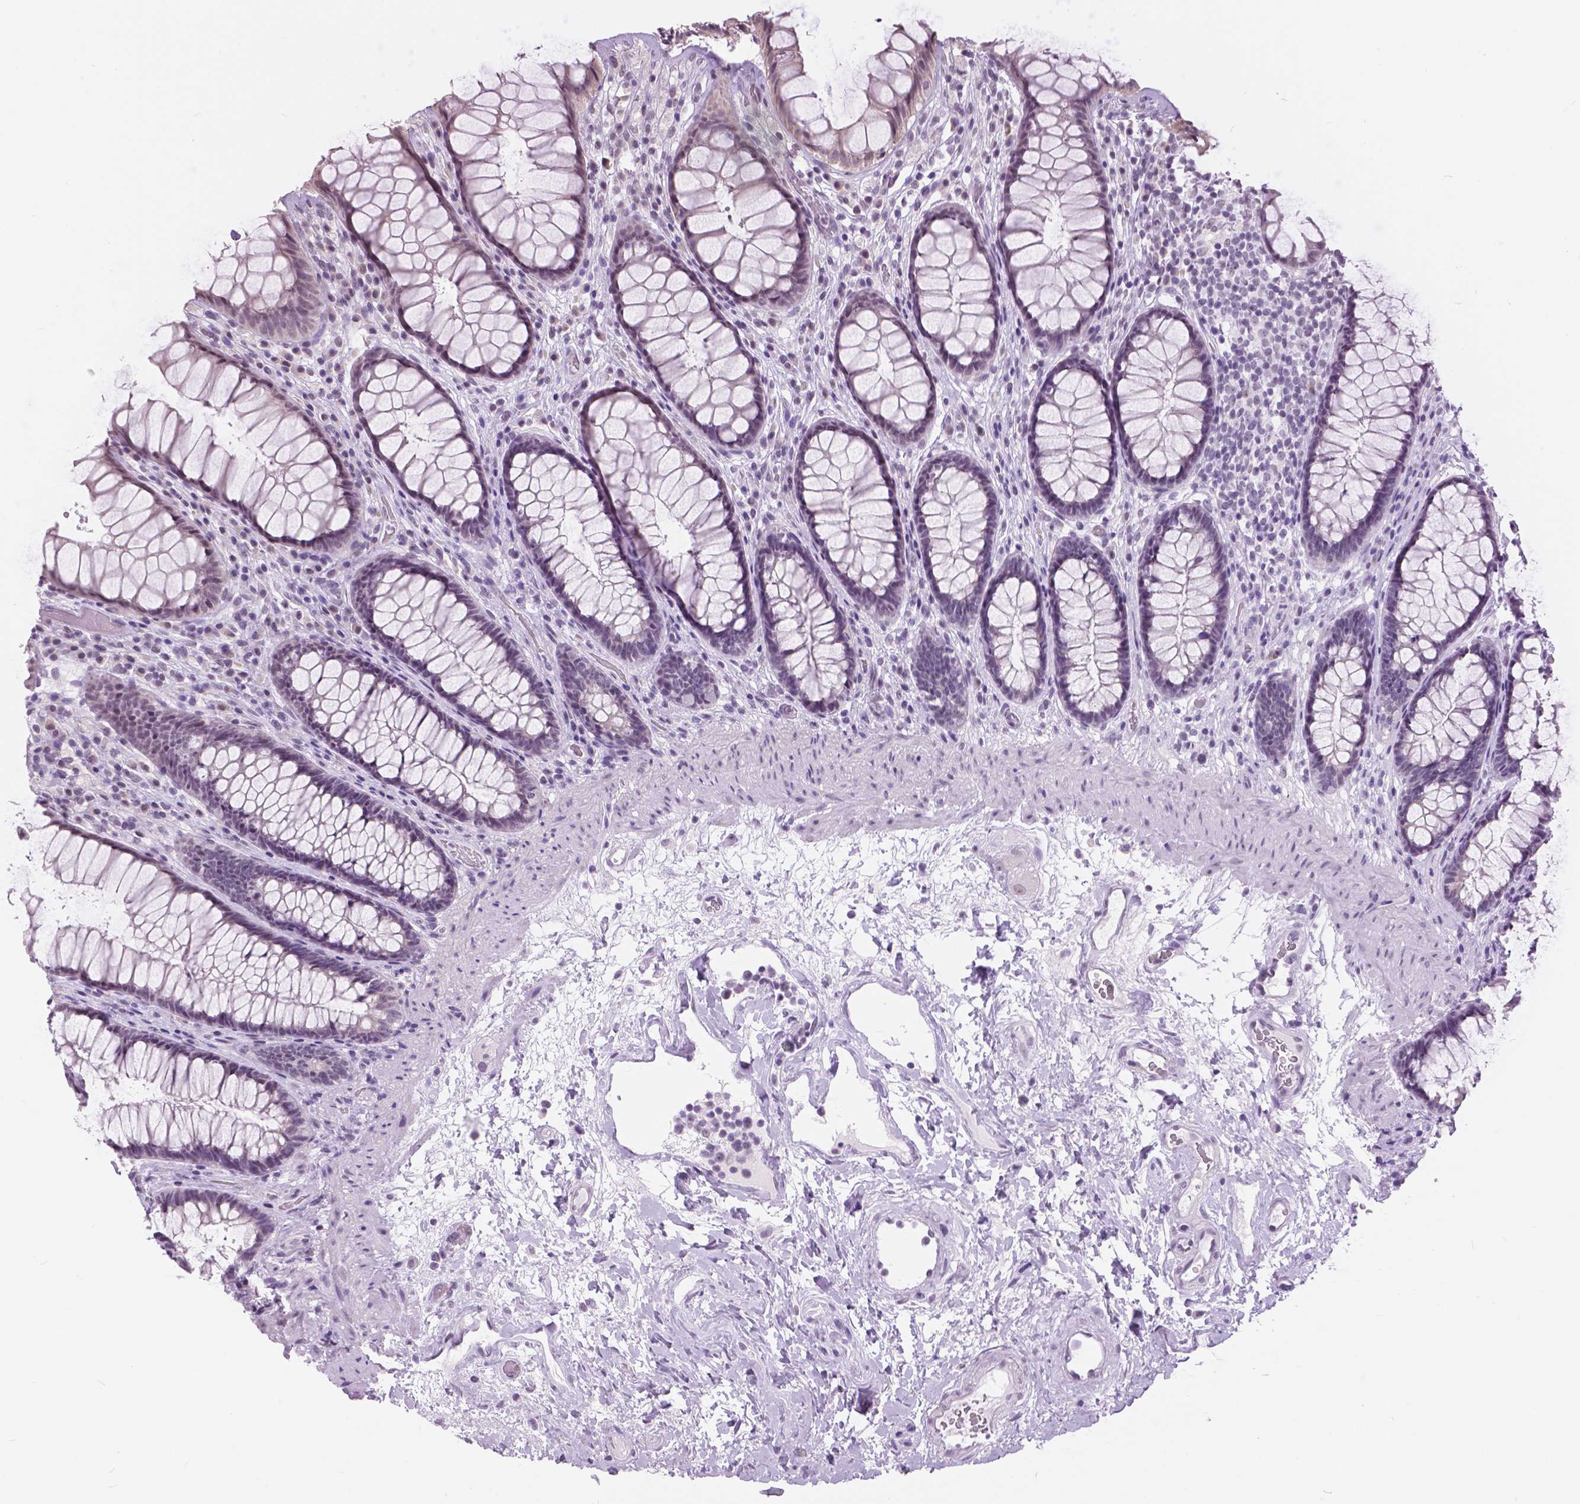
{"staining": {"intensity": "negative", "quantity": "none", "location": "none"}, "tissue": "rectum", "cell_type": "Glandular cells", "image_type": "normal", "snomed": [{"axis": "morphology", "description": "Normal tissue, NOS"}, {"axis": "topography", "description": "Rectum"}], "caption": "Glandular cells show no significant protein expression in normal rectum. (Brightfield microscopy of DAB immunohistochemistry at high magnification).", "gene": "MYOM1", "patient": {"sex": "male", "age": 72}}